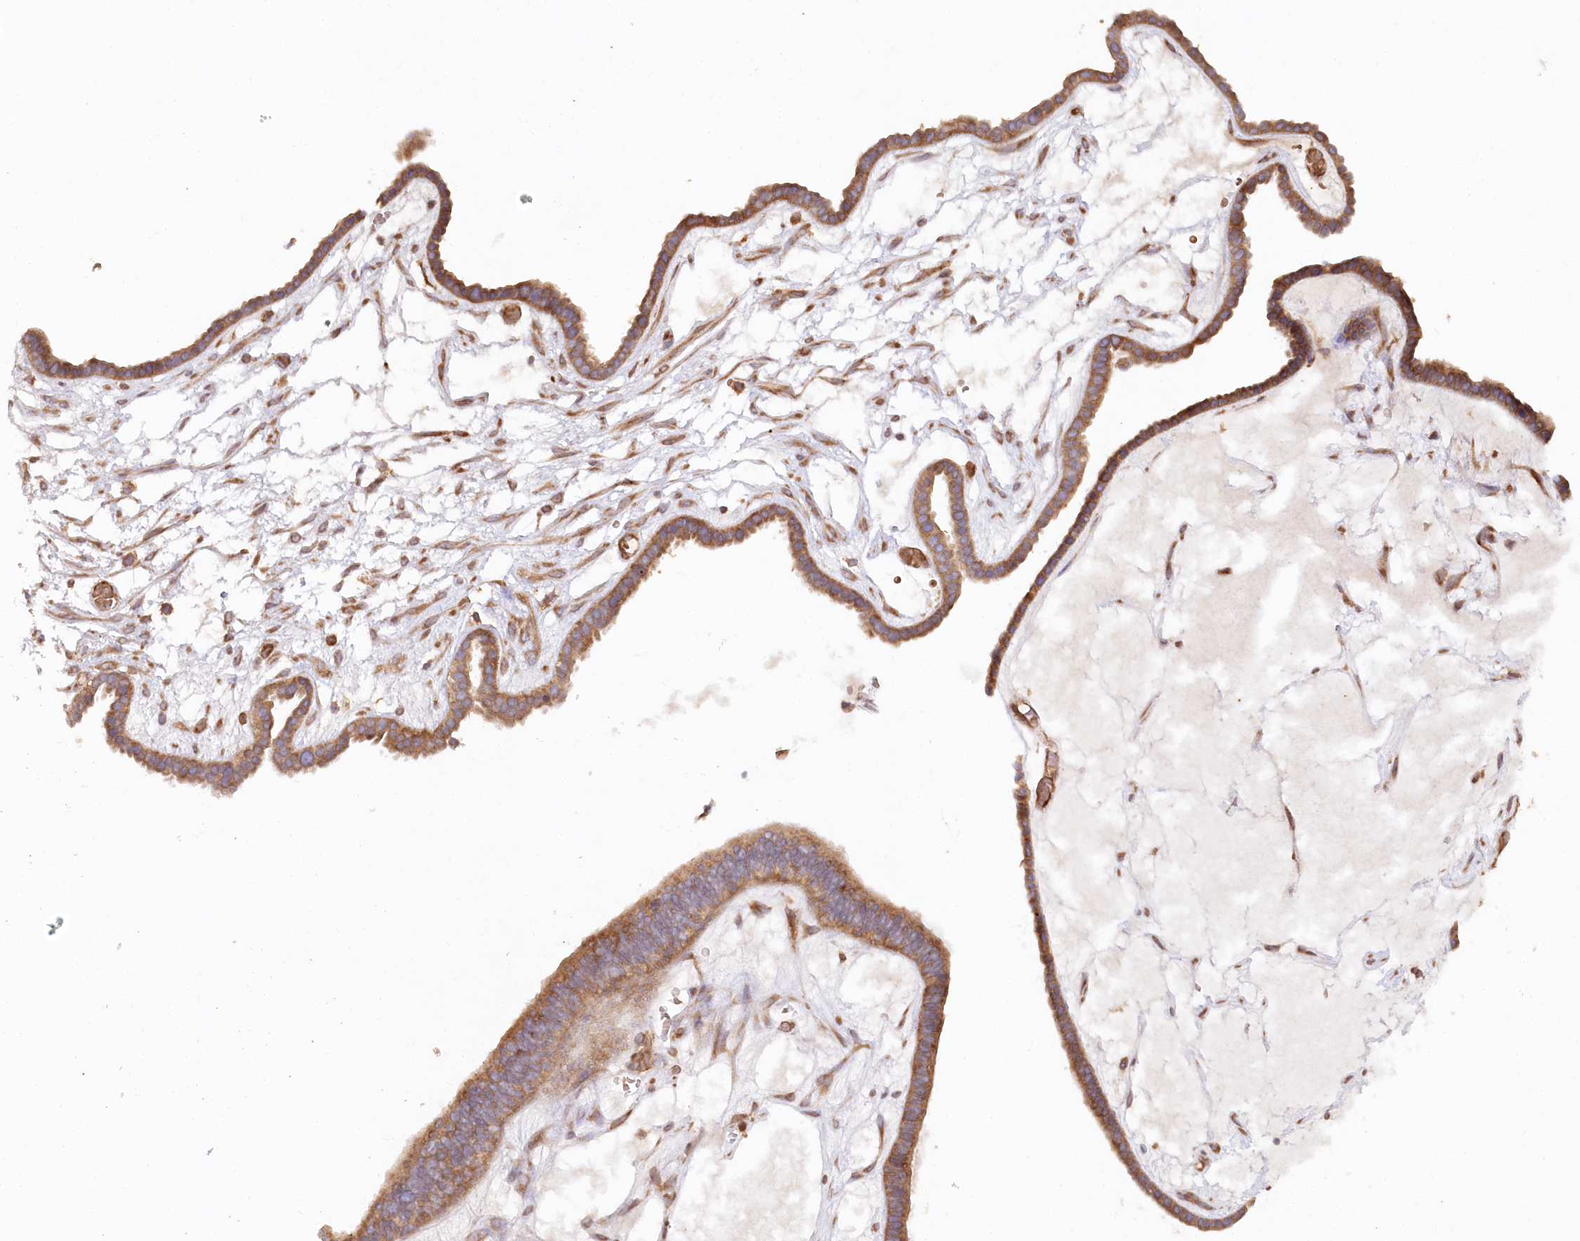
{"staining": {"intensity": "moderate", "quantity": ">75%", "location": "cytoplasmic/membranous"}, "tissue": "ovarian cancer", "cell_type": "Tumor cells", "image_type": "cancer", "snomed": [{"axis": "morphology", "description": "Cystadenocarcinoma, serous, NOS"}, {"axis": "topography", "description": "Ovary"}], "caption": "IHC micrograph of ovarian cancer (serous cystadenocarcinoma) stained for a protein (brown), which reveals medium levels of moderate cytoplasmic/membranous expression in about >75% of tumor cells.", "gene": "PAIP2", "patient": {"sex": "female", "age": 56}}